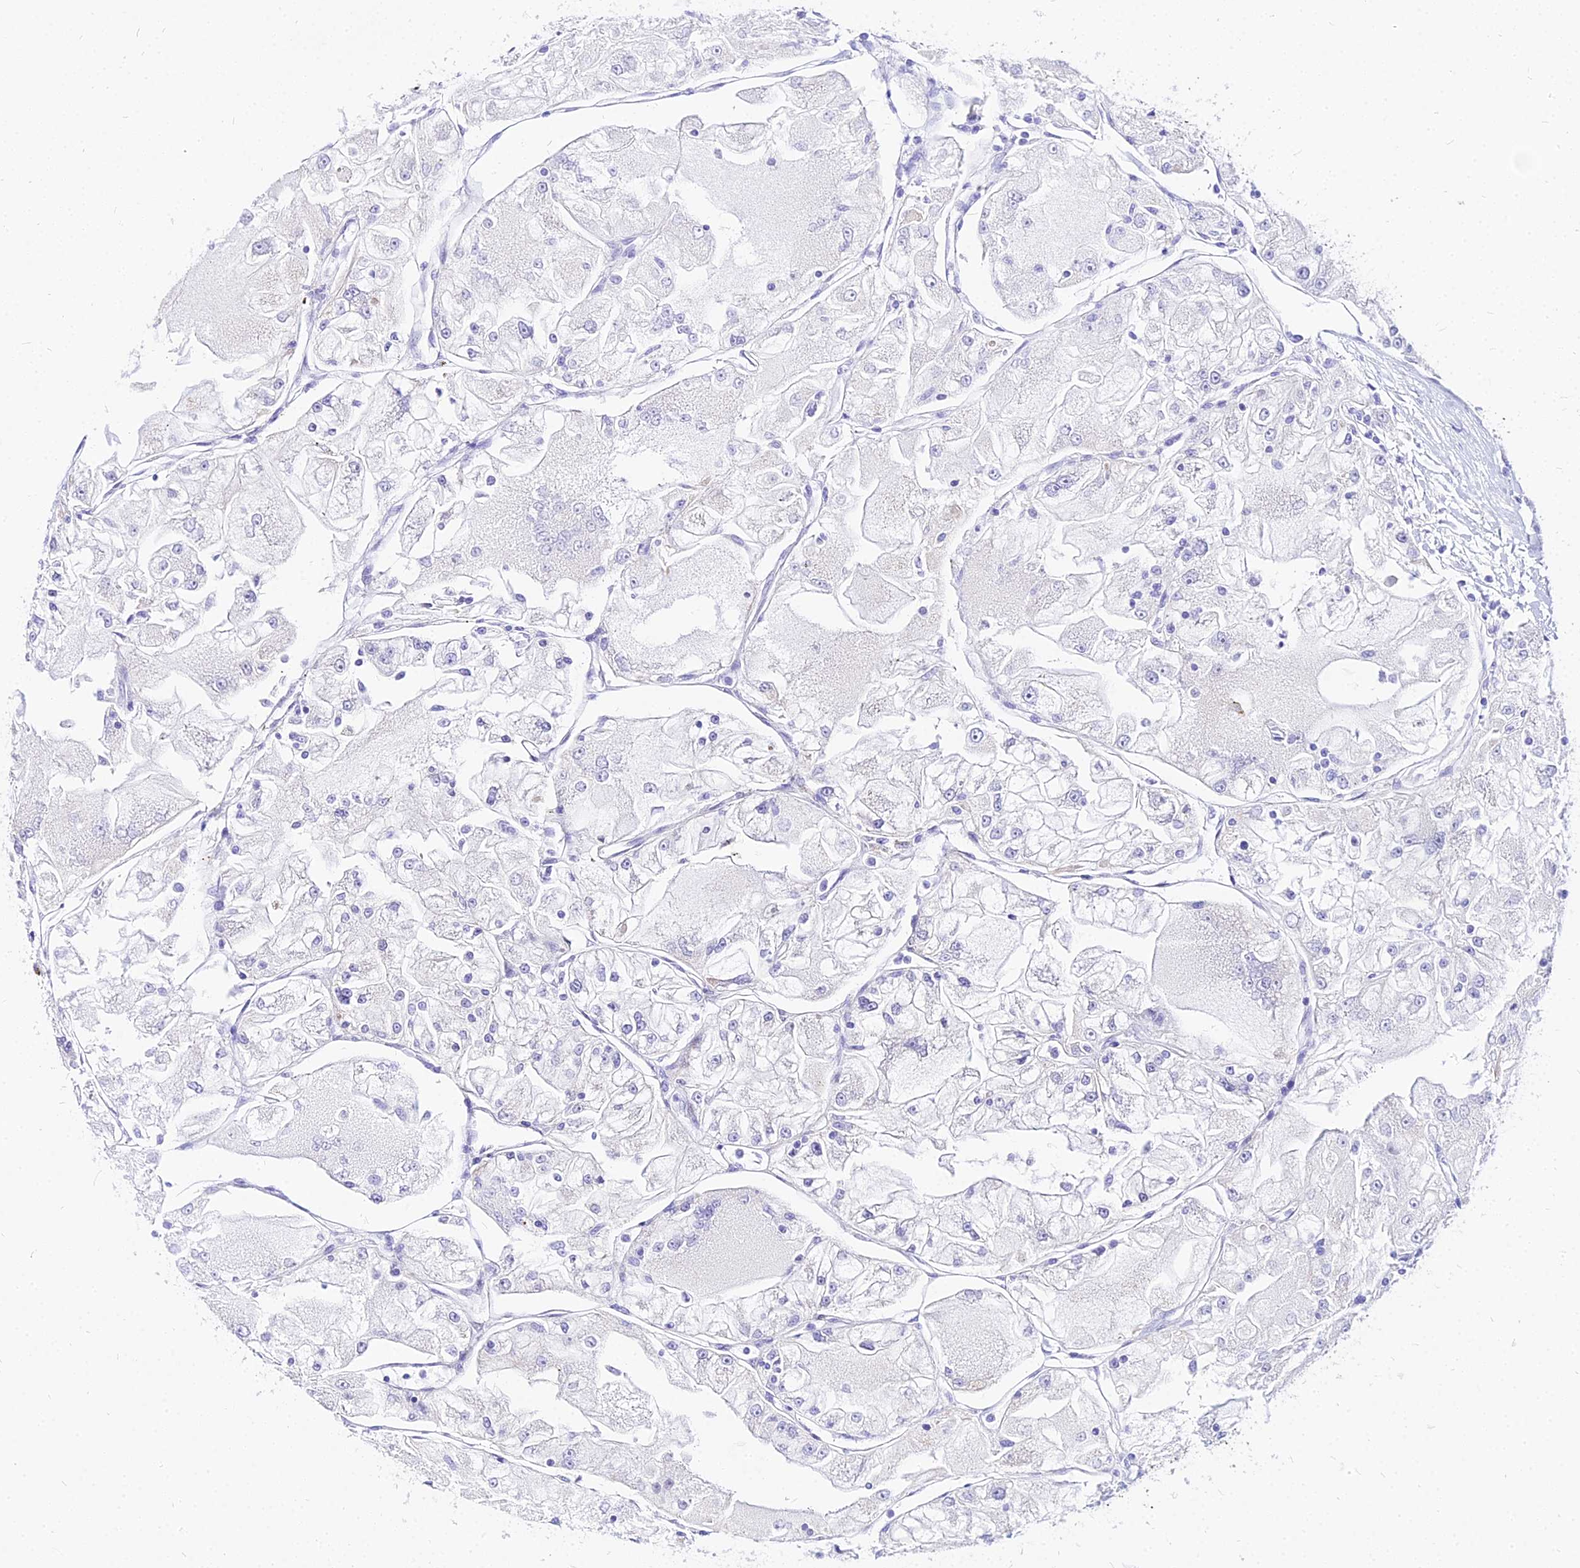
{"staining": {"intensity": "negative", "quantity": "none", "location": "none"}, "tissue": "renal cancer", "cell_type": "Tumor cells", "image_type": "cancer", "snomed": [{"axis": "morphology", "description": "Adenocarcinoma, NOS"}, {"axis": "topography", "description": "Kidney"}], "caption": "Tumor cells are negative for protein expression in human renal cancer.", "gene": "CARD18", "patient": {"sex": "female", "age": 72}}